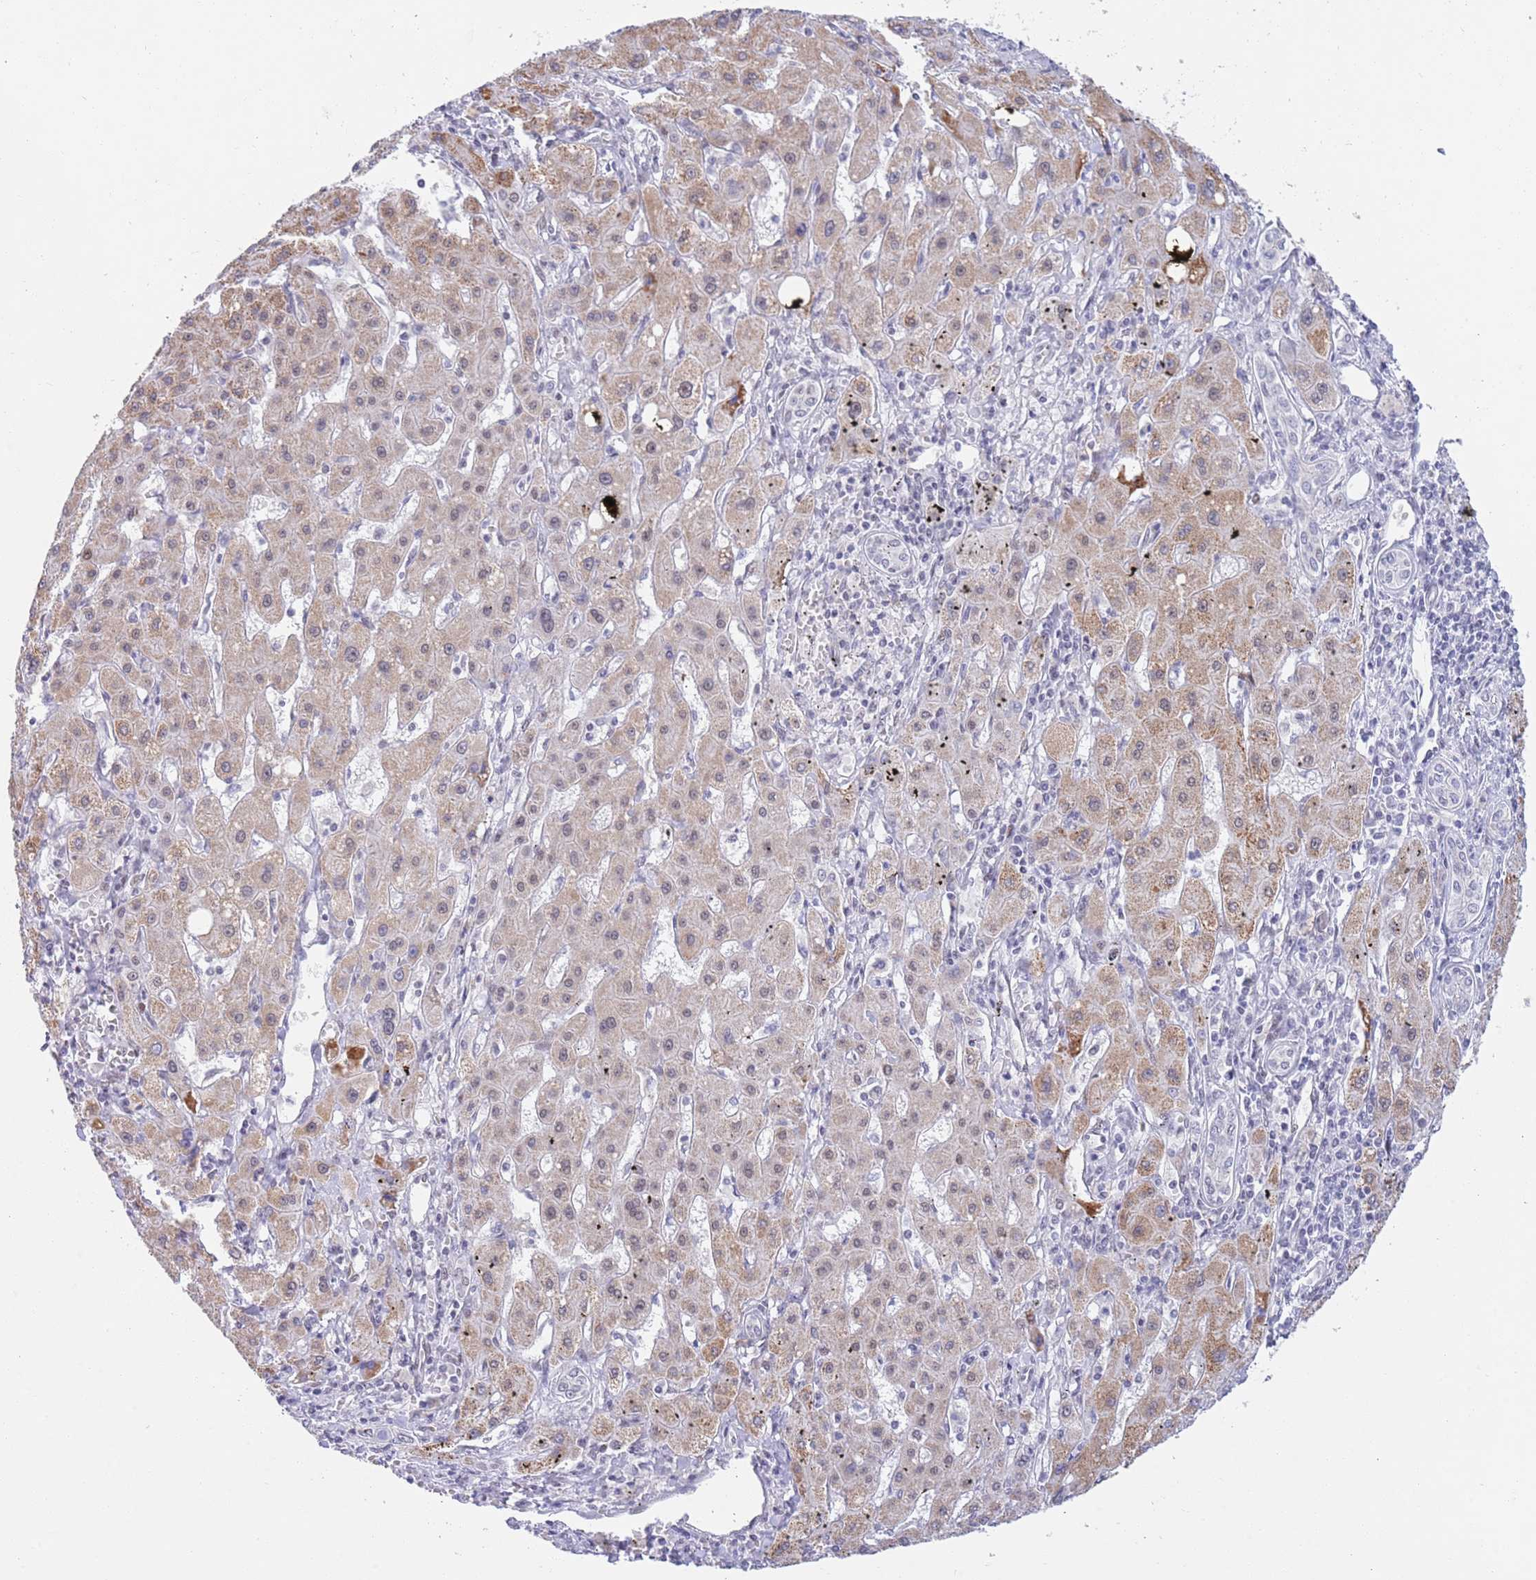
{"staining": {"intensity": "weak", "quantity": "<25%", "location": "cytoplasmic/membranous"}, "tissue": "liver cancer", "cell_type": "Tumor cells", "image_type": "cancer", "snomed": [{"axis": "morphology", "description": "Carcinoma, Hepatocellular, NOS"}, {"axis": "topography", "description": "Liver"}], "caption": "Immunohistochemical staining of human hepatocellular carcinoma (liver) exhibits no significant positivity in tumor cells.", "gene": "RFX1", "patient": {"sex": "male", "age": 72}}